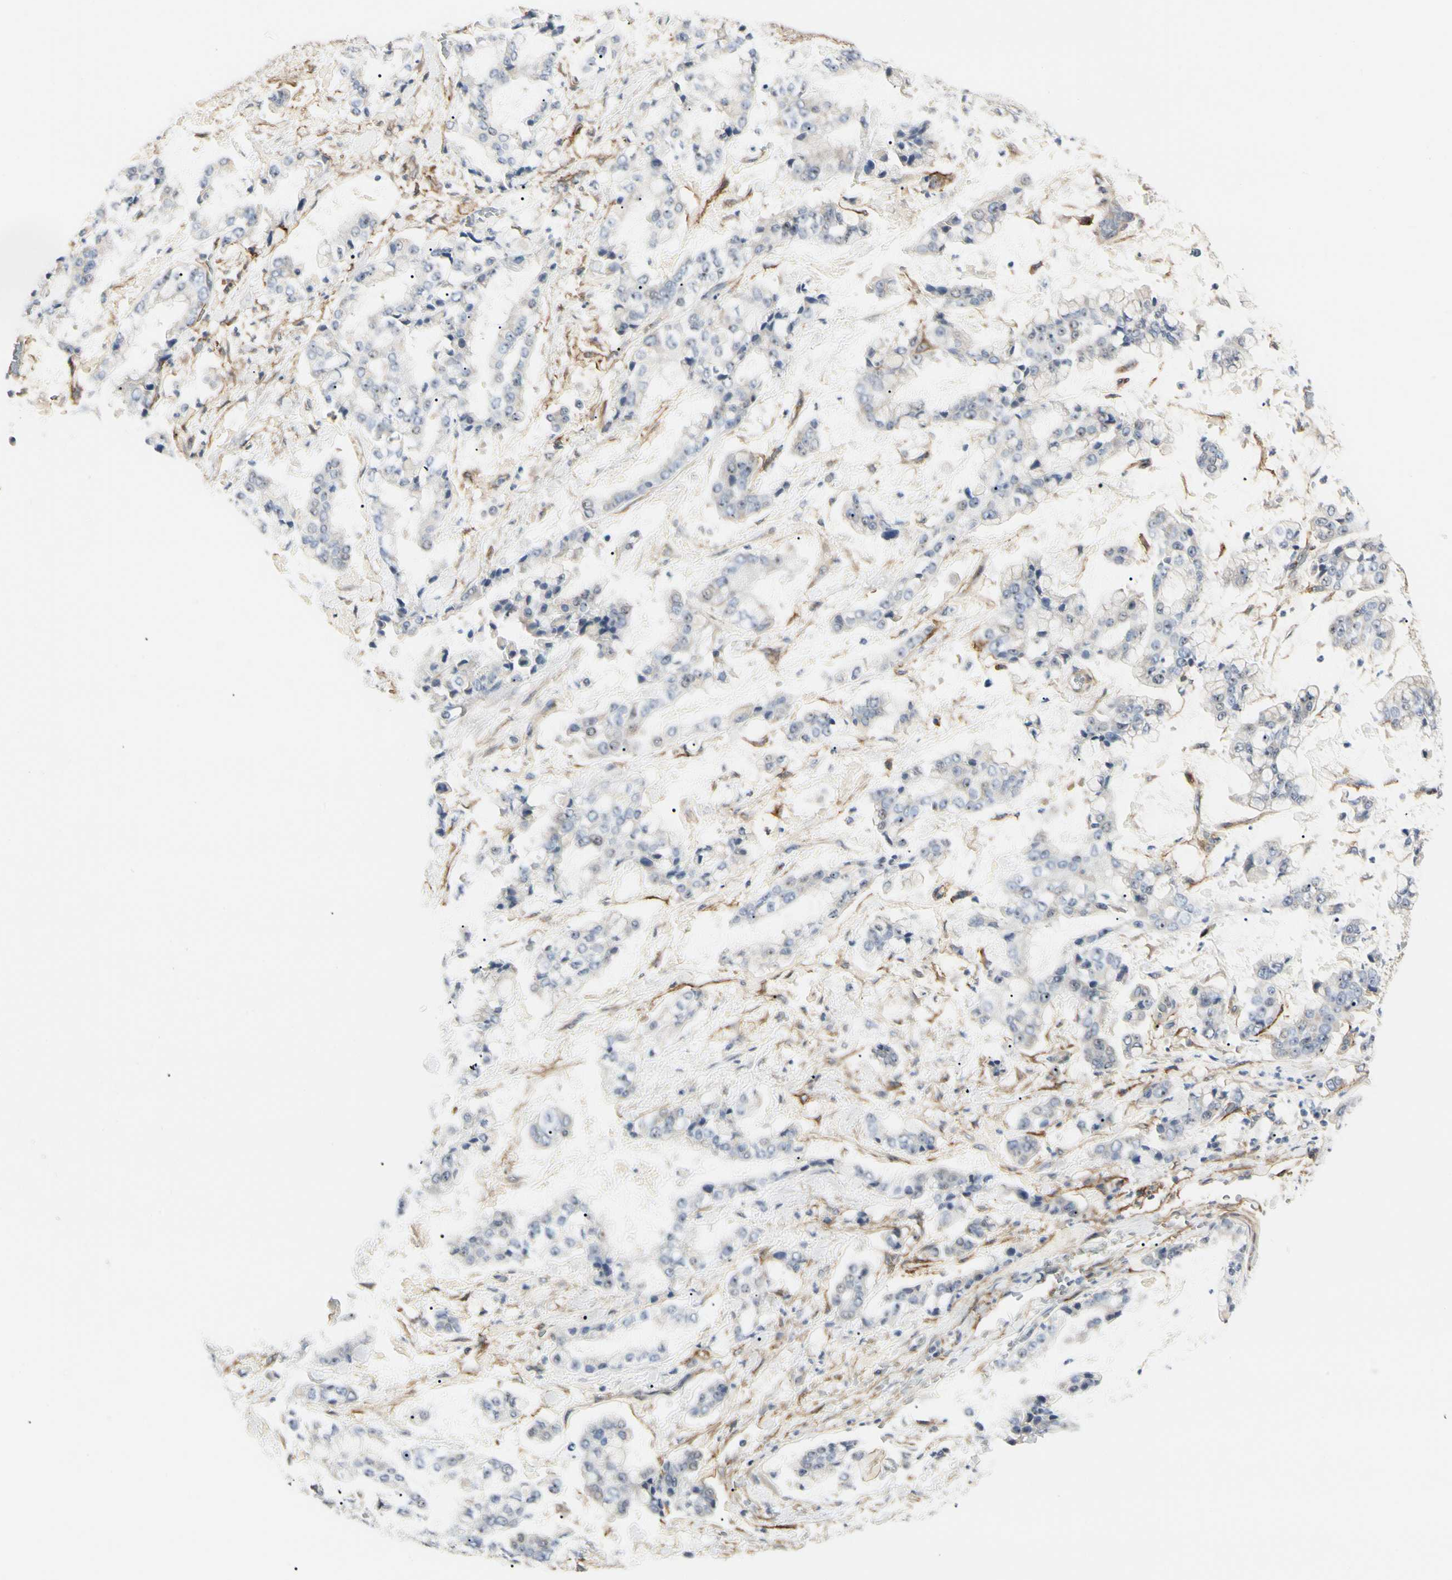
{"staining": {"intensity": "negative", "quantity": "none", "location": "none"}, "tissue": "stomach cancer", "cell_type": "Tumor cells", "image_type": "cancer", "snomed": [{"axis": "morphology", "description": "Normal tissue, NOS"}, {"axis": "morphology", "description": "Adenocarcinoma, NOS"}, {"axis": "topography", "description": "Stomach, upper"}, {"axis": "topography", "description": "Stomach"}], "caption": "High magnification brightfield microscopy of stomach cancer stained with DAB (3,3'-diaminobenzidine) (brown) and counterstained with hematoxylin (blue): tumor cells show no significant expression.", "gene": "GGT5", "patient": {"sex": "male", "age": 76}}